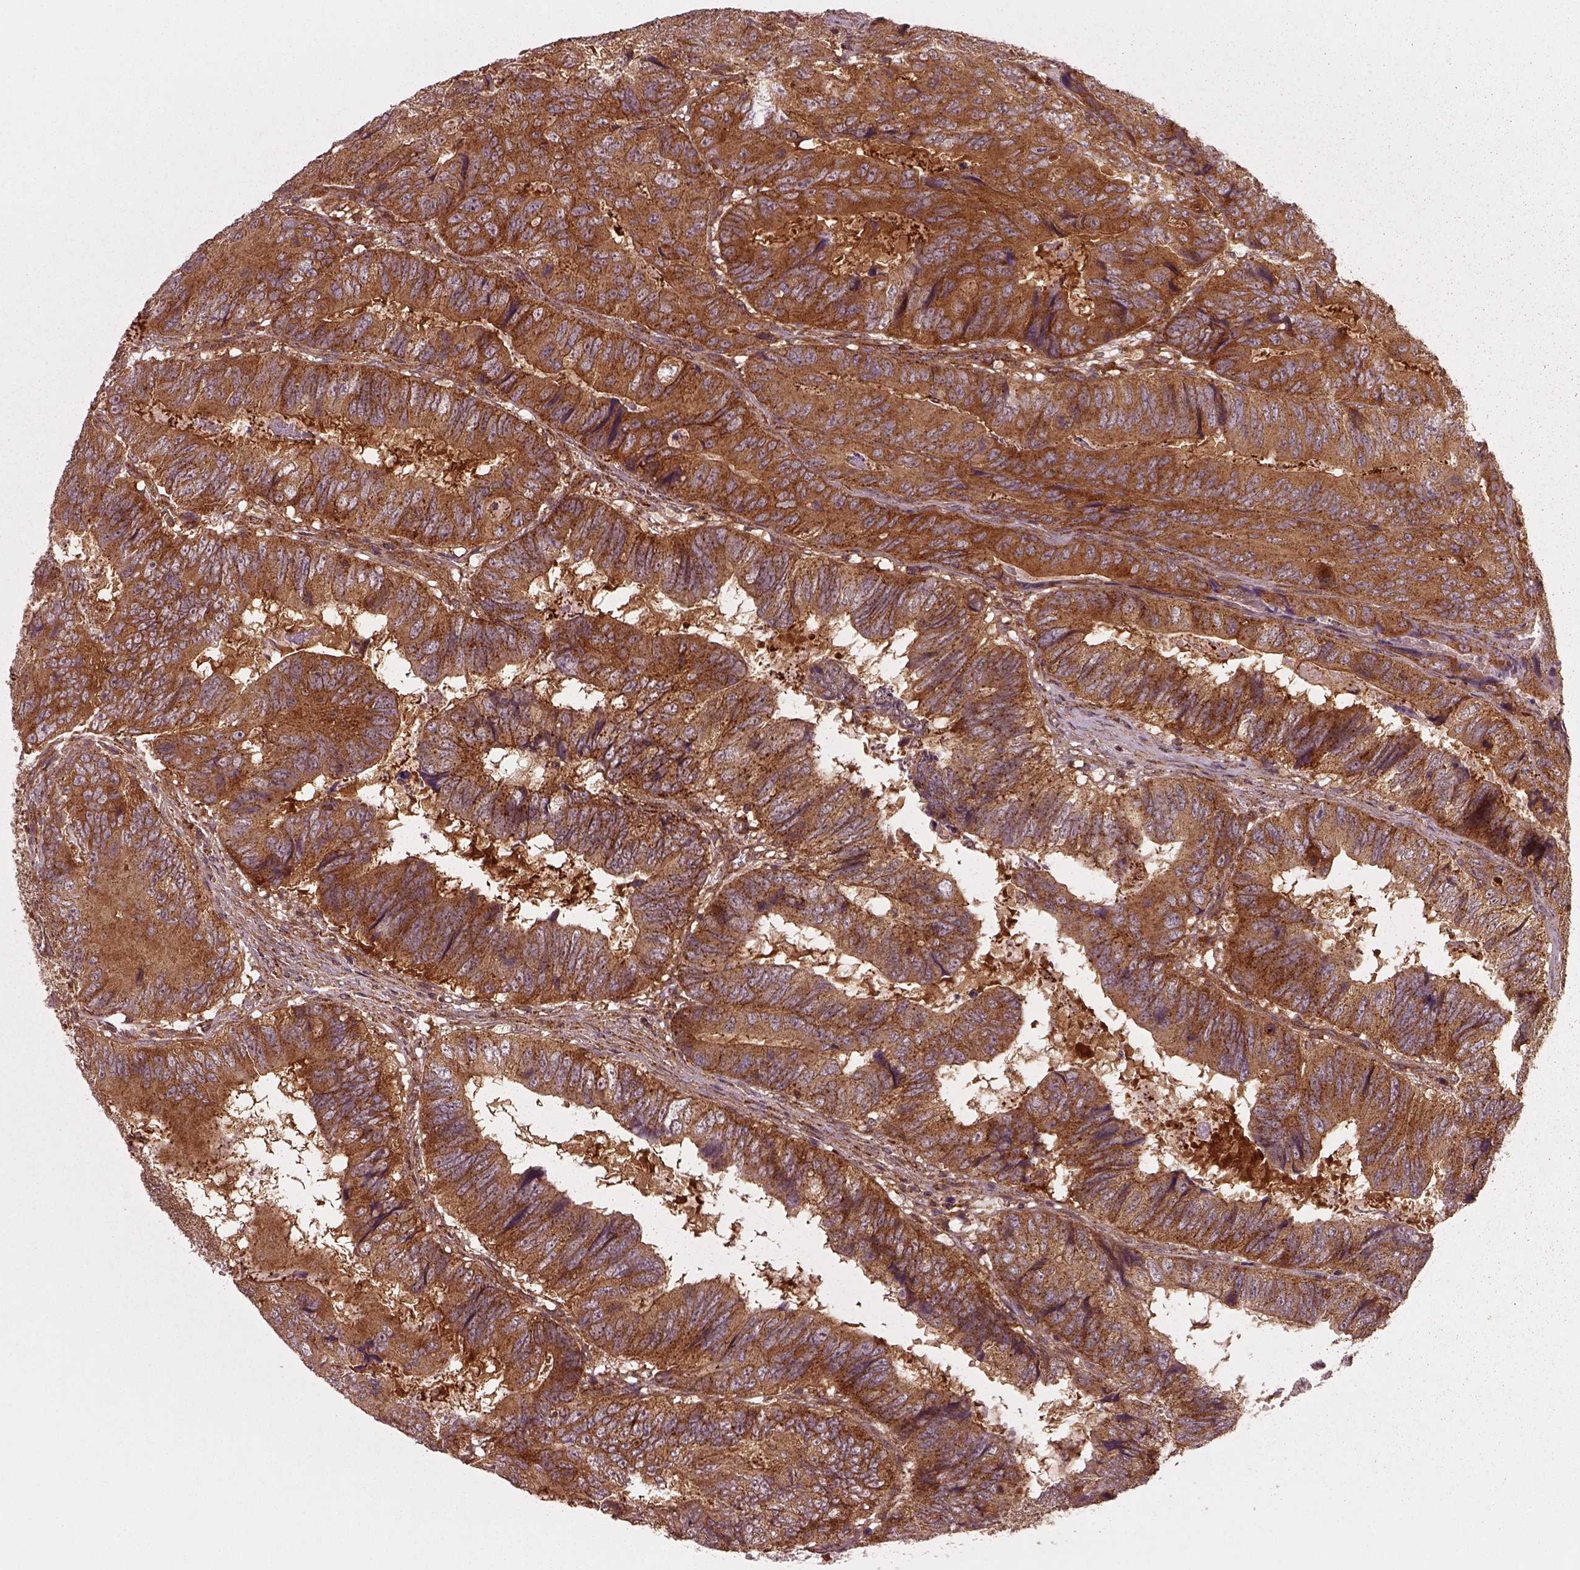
{"staining": {"intensity": "strong", "quantity": ">75%", "location": "cytoplasmic/membranous"}, "tissue": "colorectal cancer", "cell_type": "Tumor cells", "image_type": "cancer", "snomed": [{"axis": "morphology", "description": "Adenocarcinoma, NOS"}, {"axis": "topography", "description": "Colon"}], "caption": "IHC (DAB) staining of colorectal cancer (adenocarcinoma) exhibits strong cytoplasmic/membranous protein positivity in about >75% of tumor cells.", "gene": "WASHC2A", "patient": {"sex": "male", "age": 79}}